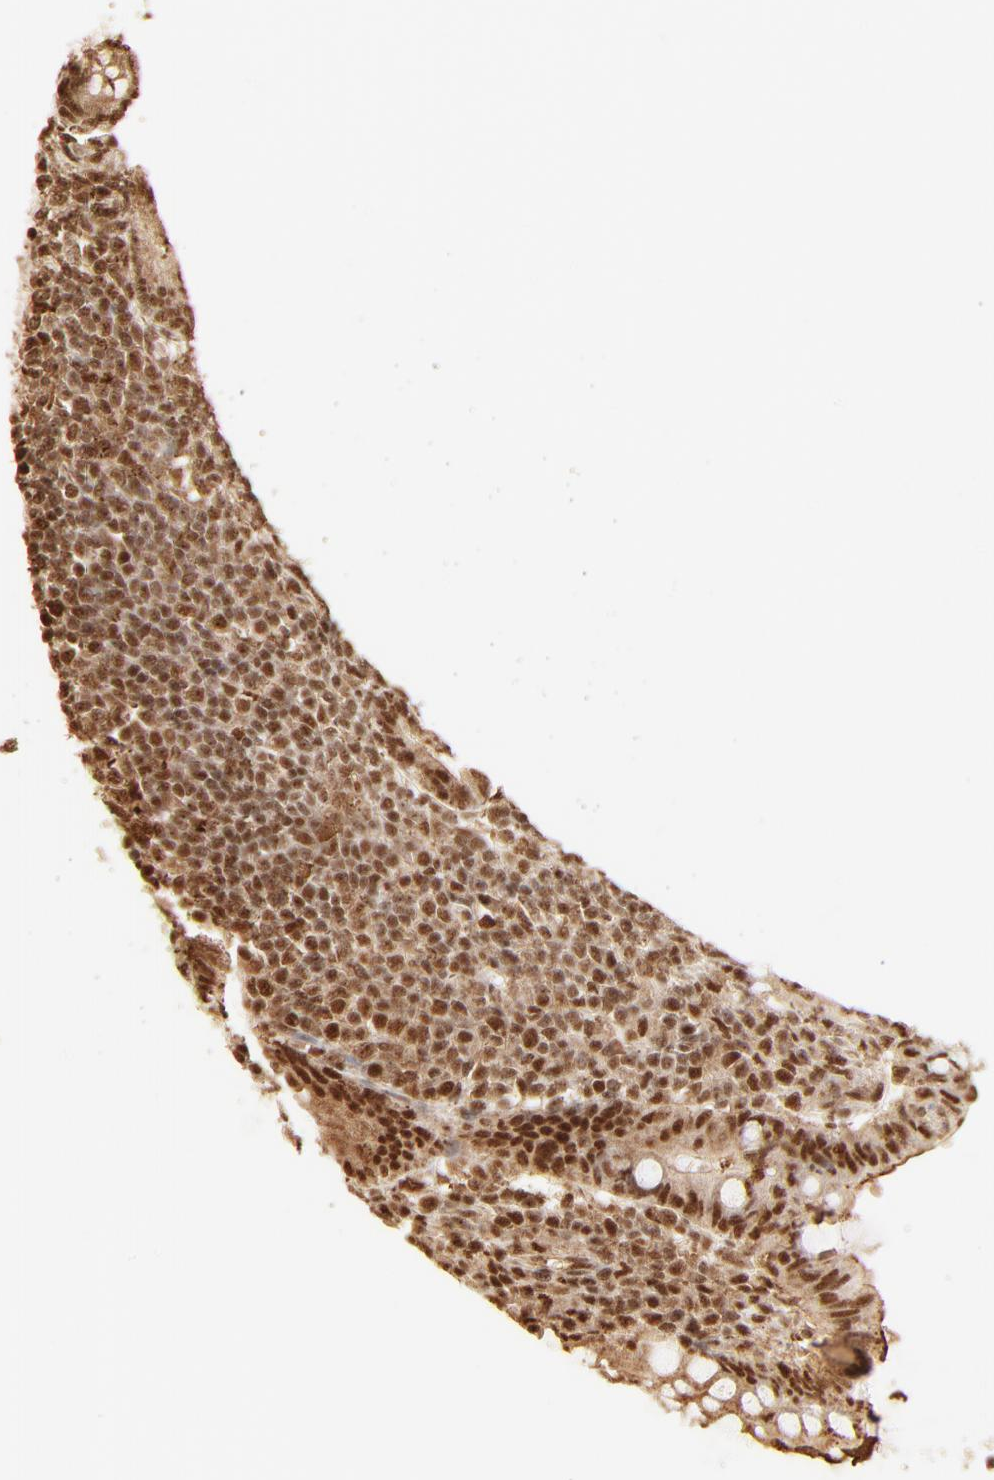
{"staining": {"intensity": "strong", "quantity": ">75%", "location": "nuclear"}, "tissue": "appendix", "cell_type": "Glandular cells", "image_type": "normal", "snomed": [{"axis": "morphology", "description": "Normal tissue, NOS"}, {"axis": "topography", "description": "Appendix"}], "caption": "Protein staining of normal appendix demonstrates strong nuclear staining in about >75% of glandular cells. (DAB IHC, brown staining for protein, blue staining for nuclei).", "gene": "FAM50A", "patient": {"sex": "female", "age": 66}}